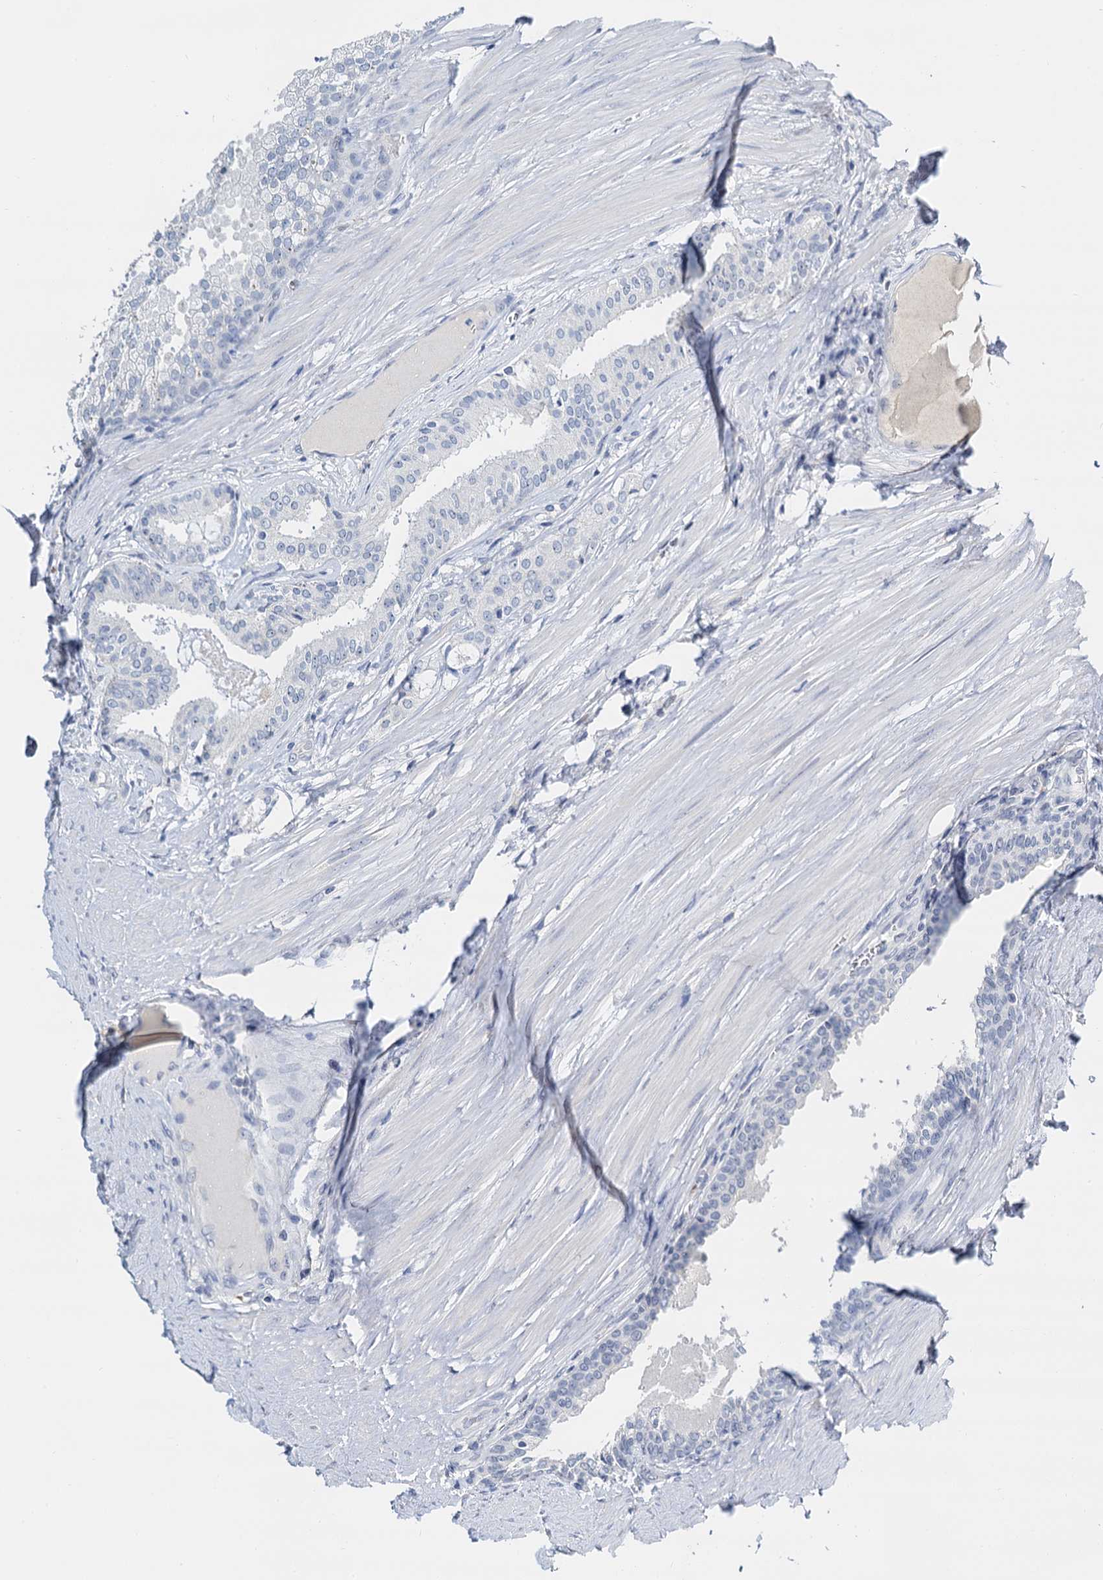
{"staining": {"intensity": "negative", "quantity": "none", "location": "none"}, "tissue": "prostate cancer", "cell_type": "Tumor cells", "image_type": "cancer", "snomed": [{"axis": "morphology", "description": "Adenocarcinoma, High grade"}, {"axis": "topography", "description": "Prostate"}], "caption": "A micrograph of human prostate cancer is negative for staining in tumor cells.", "gene": "NOP2", "patient": {"sex": "male", "age": 63}}